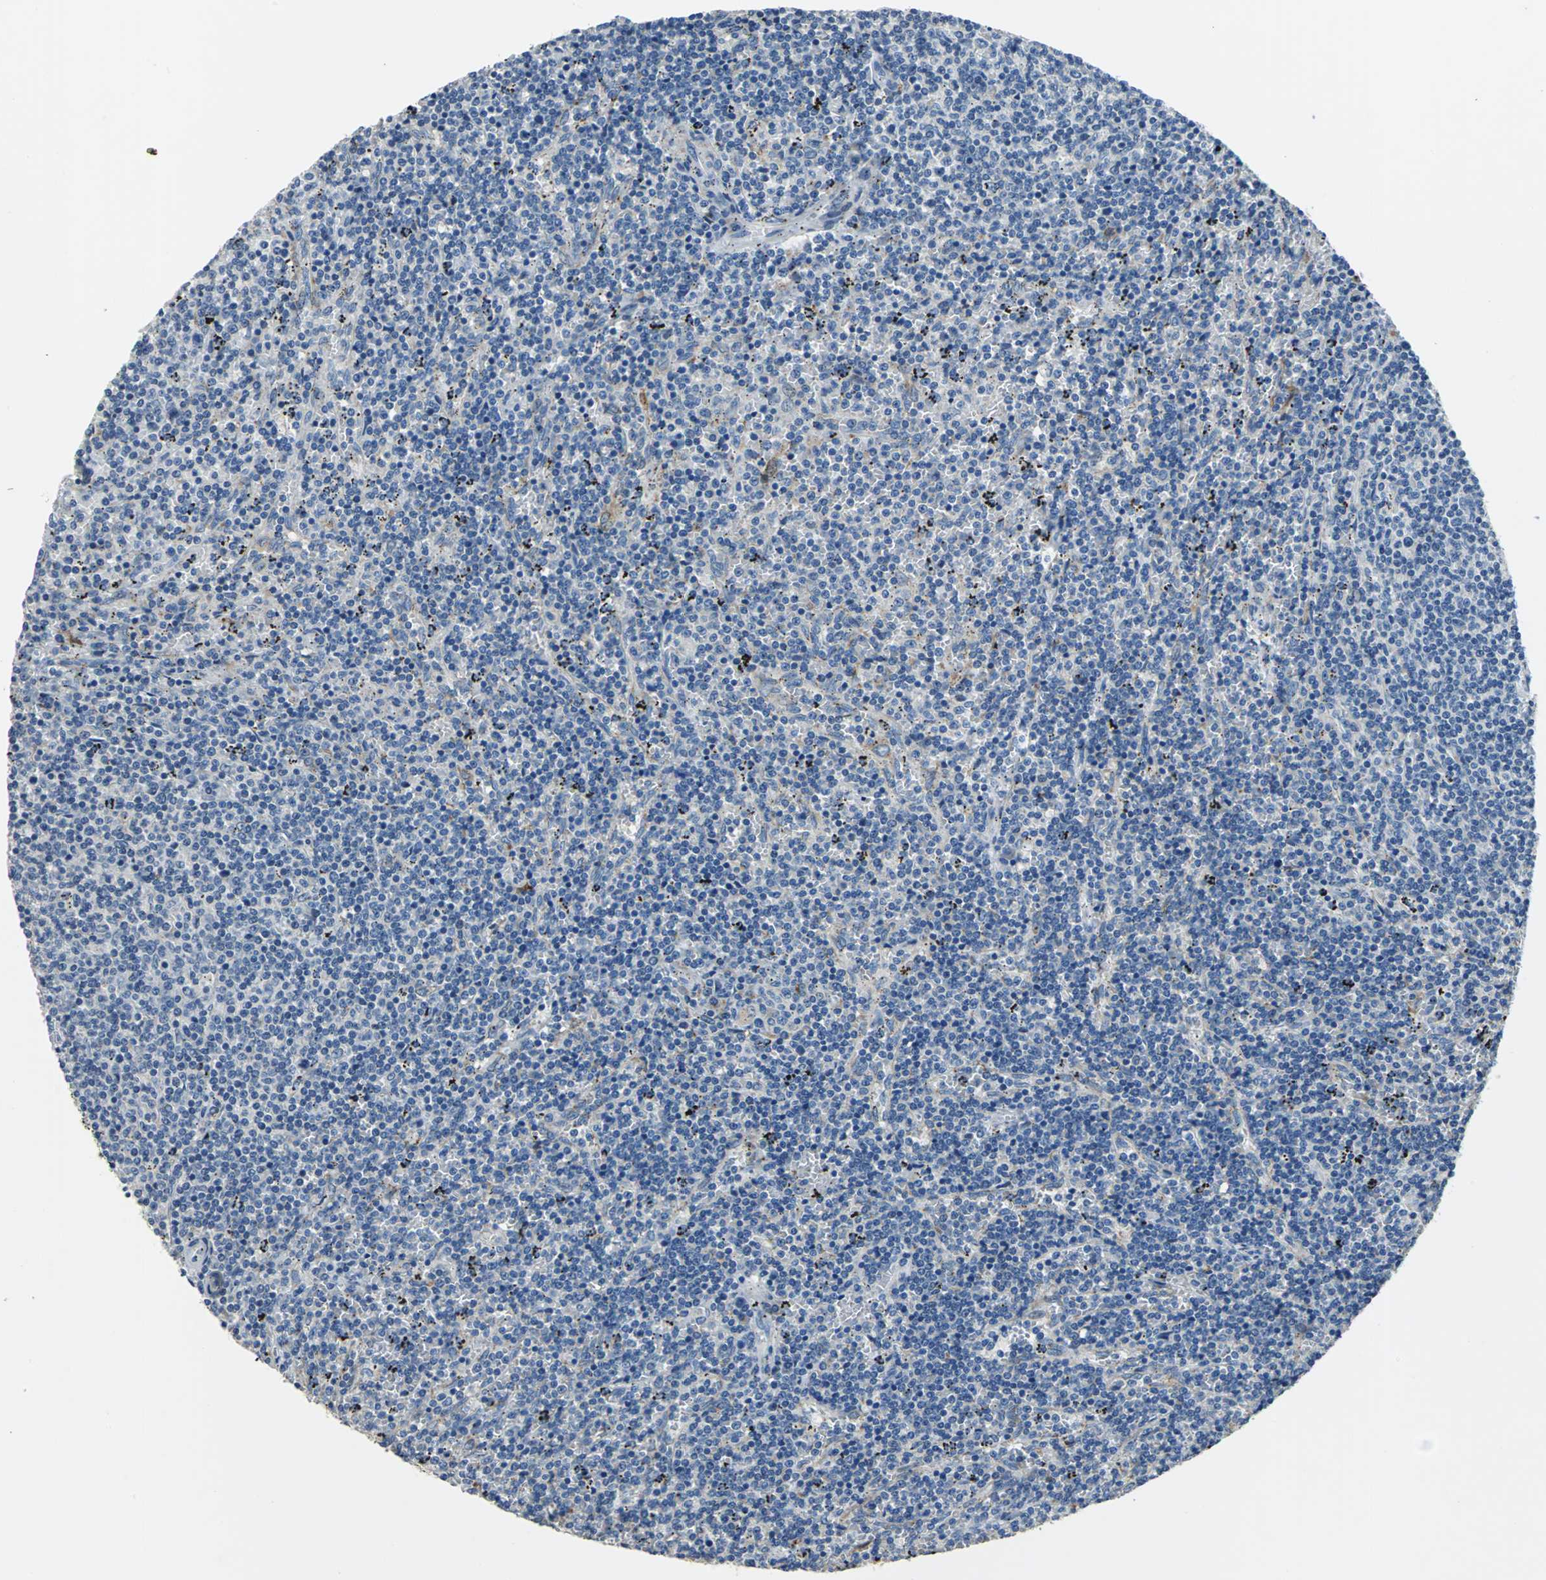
{"staining": {"intensity": "negative", "quantity": "none", "location": "none"}, "tissue": "lymphoma", "cell_type": "Tumor cells", "image_type": "cancer", "snomed": [{"axis": "morphology", "description": "Malignant lymphoma, non-Hodgkin's type, Low grade"}, {"axis": "topography", "description": "Spleen"}], "caption": "Micrograph shows no protein positivity in tumor cells of lymphoma tissue. Nuclei are stained in blue.", "gene": "RASD2", "patient": {"sex": "female", "age": 50}}